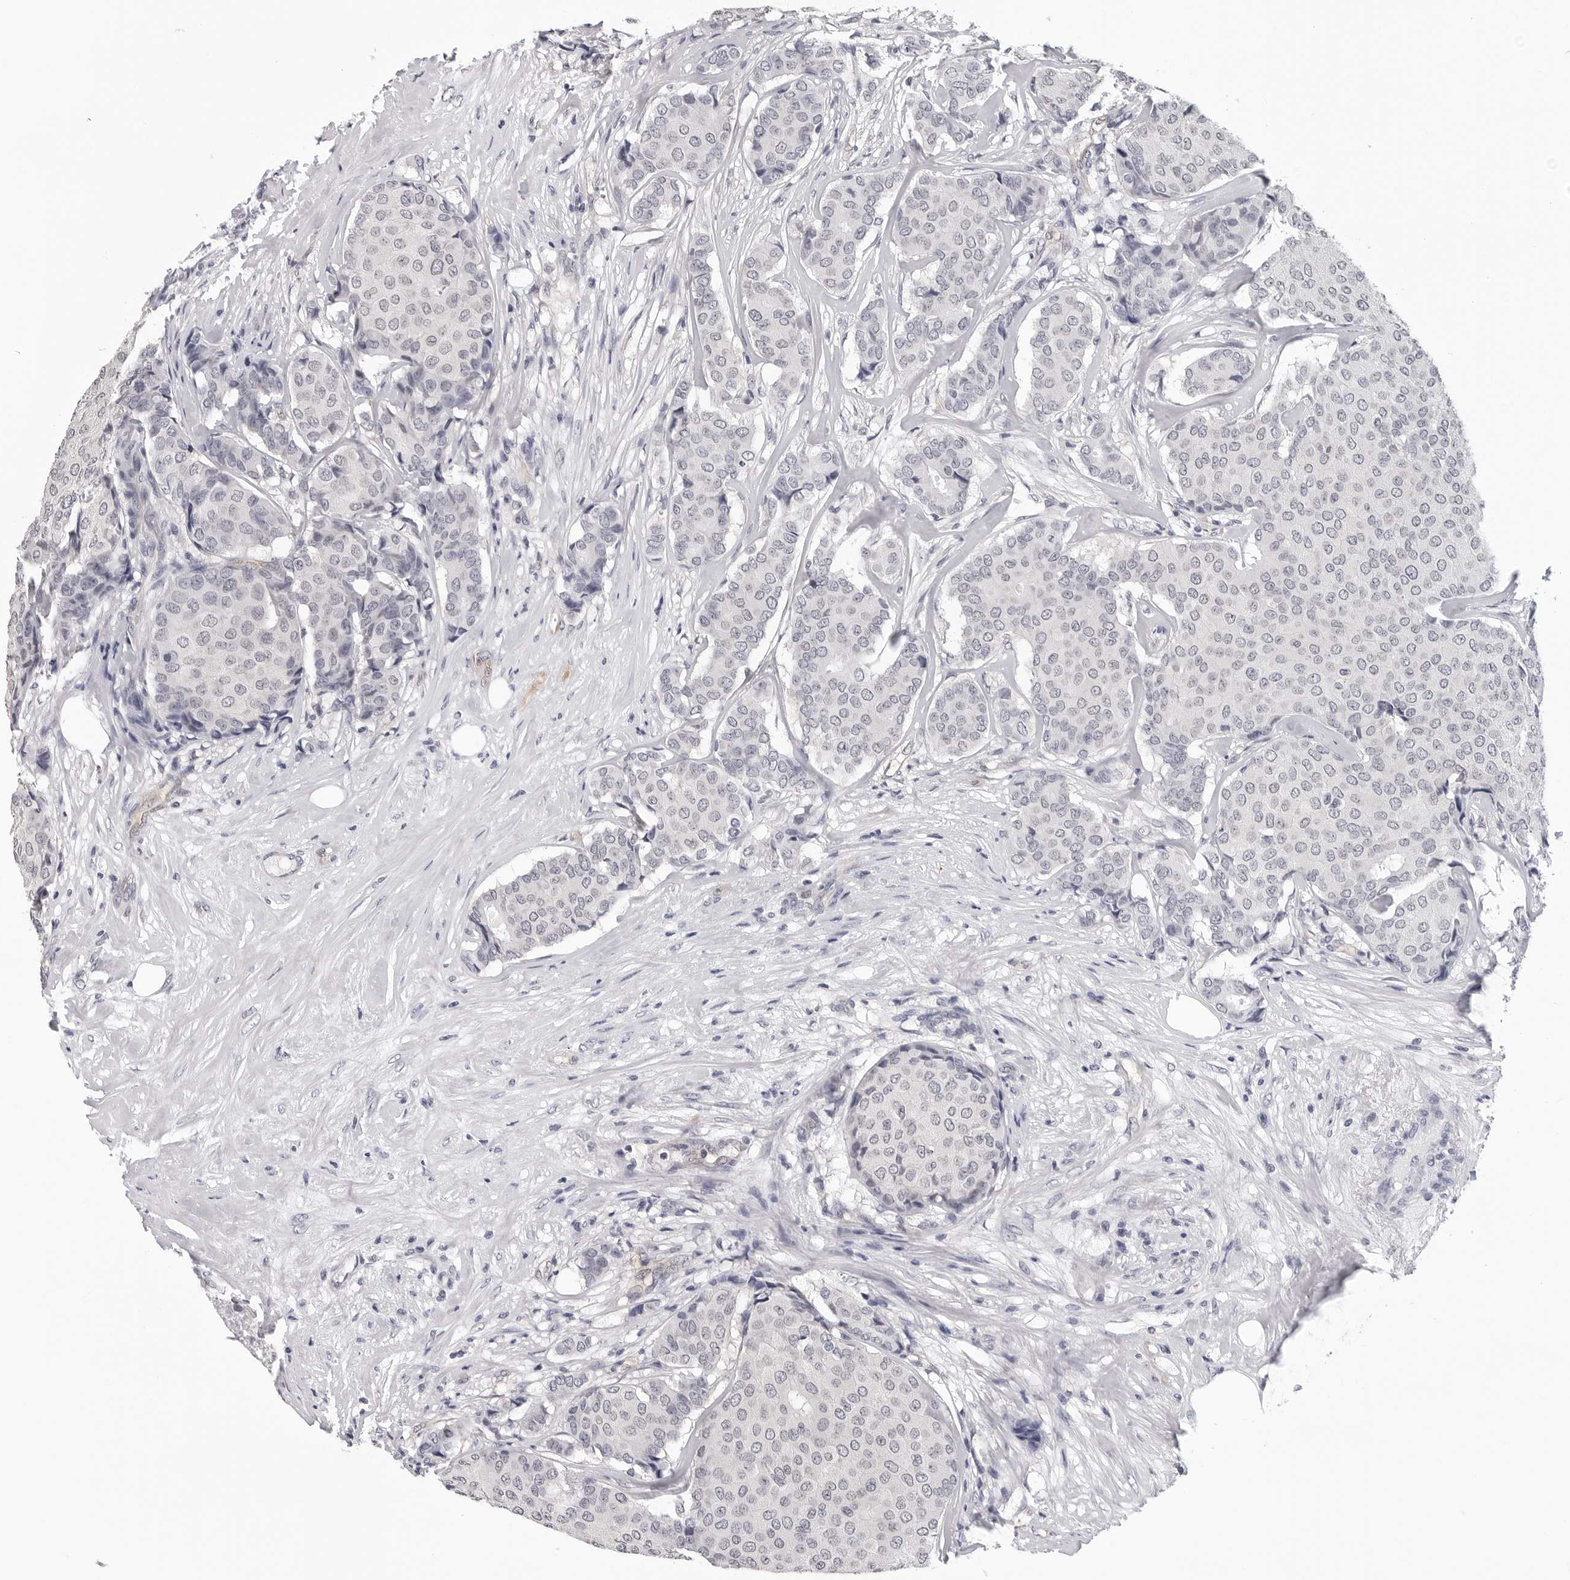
{"staining": {"intensity": "negative", "quantity": "none", "location": "none"}, "tissue": "breast cancer", "cell_type": "Tumor cells", "image_type": "cancer", "snomed": [{"axis": "morphology", "description": "Duct carcinoma"}, {"axis": "topography", "description": "Breast"}], "caption": "Tumor cells show no significant staining in breast cancer.", "gene": "TRMT13", "patient": {"sex": "female", "age": 75}}